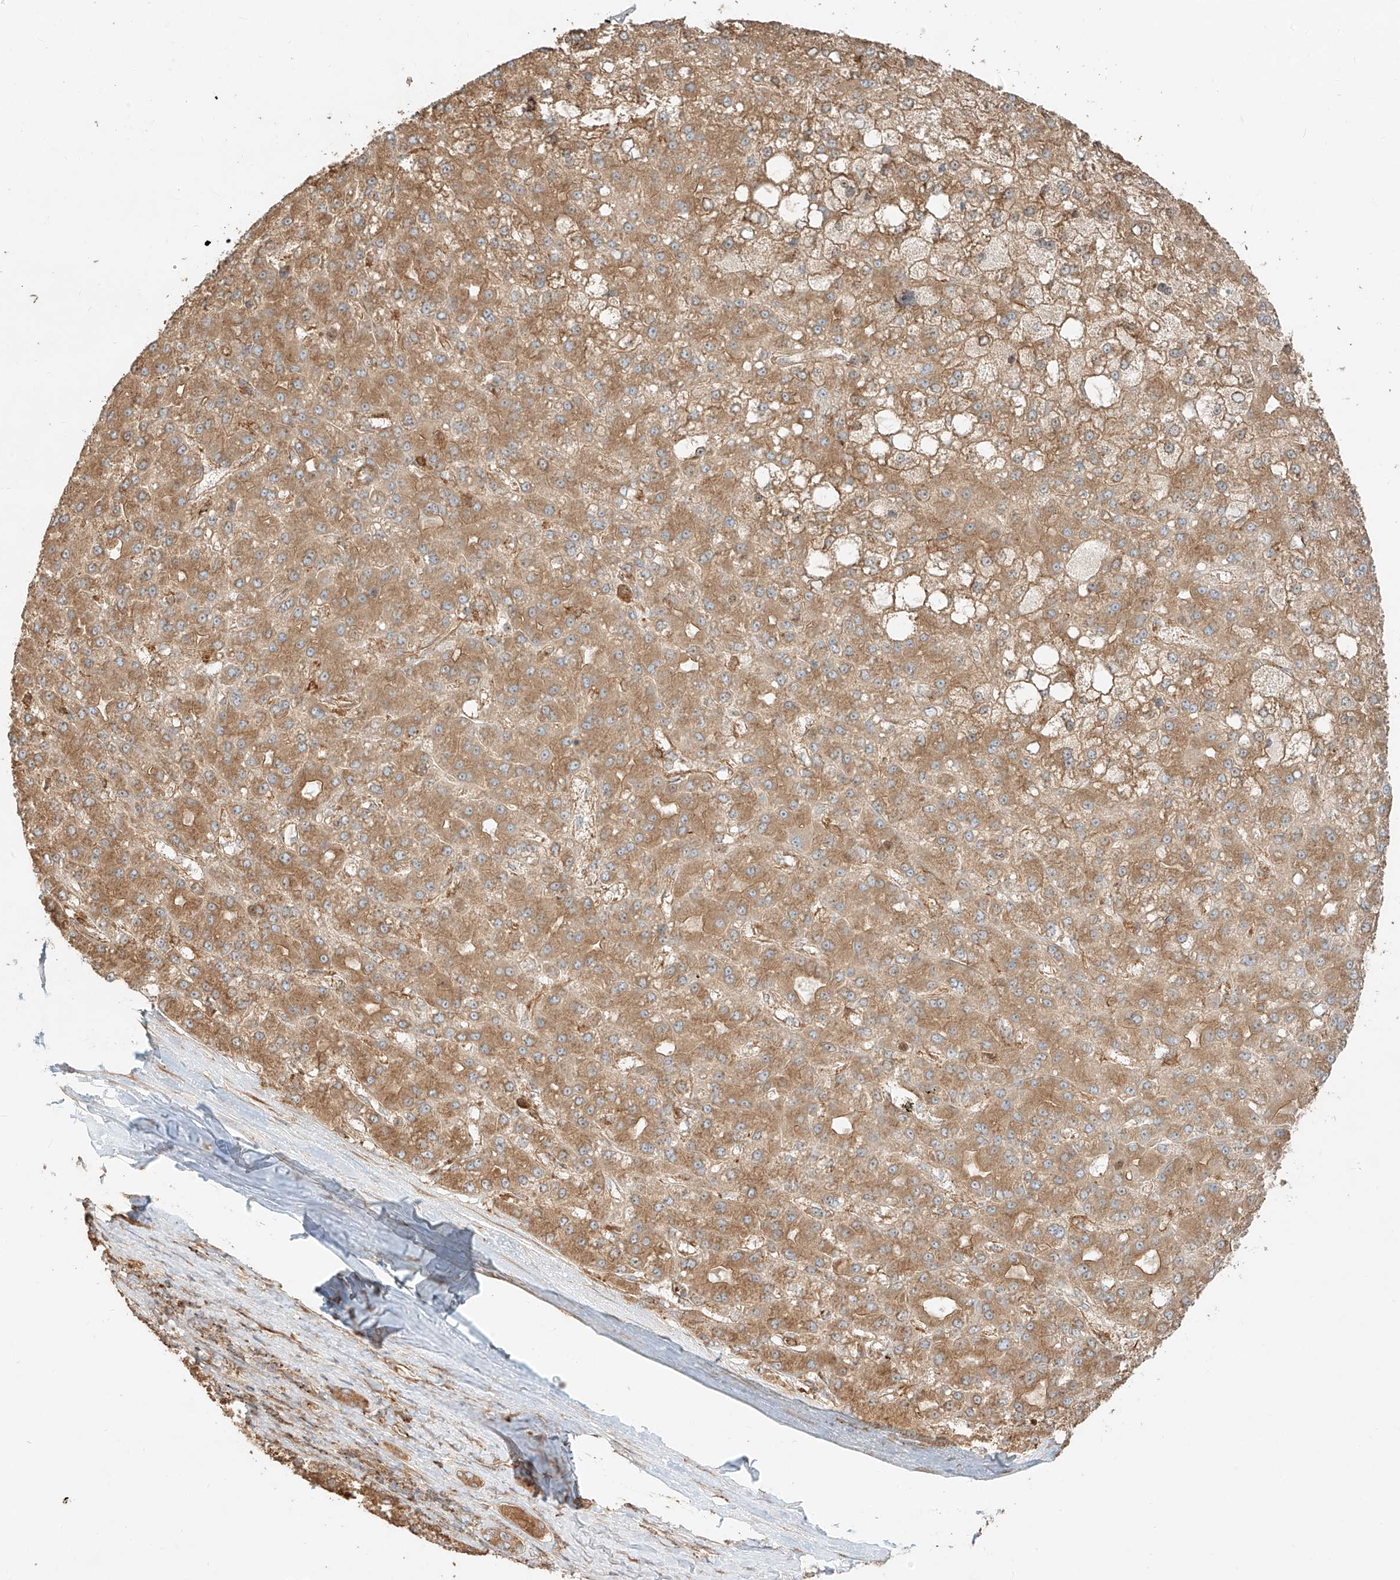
{"staining": {"intensity": "moderate", "quantity": ">75%", "location": "cytoplasmic/membranous"}, "tissue": "liver cancer", "cell_type": "Tumor cells", "image_type": "cancer", "snomed": [{"axis": "morphology", "description": "Carcinoma, Hepatocellular, NOS"}, {"axis": "topography", "description": "Liver"}], "caption": "IHC (DAB (3,3'-diaminobenzidine)) staining of liver cancer shows moderate cytoplasmic/membranous protein expression in about >75% of tumor cells.", "gene": "SNX9", "patient": {"sex": "male", "age": 67}}